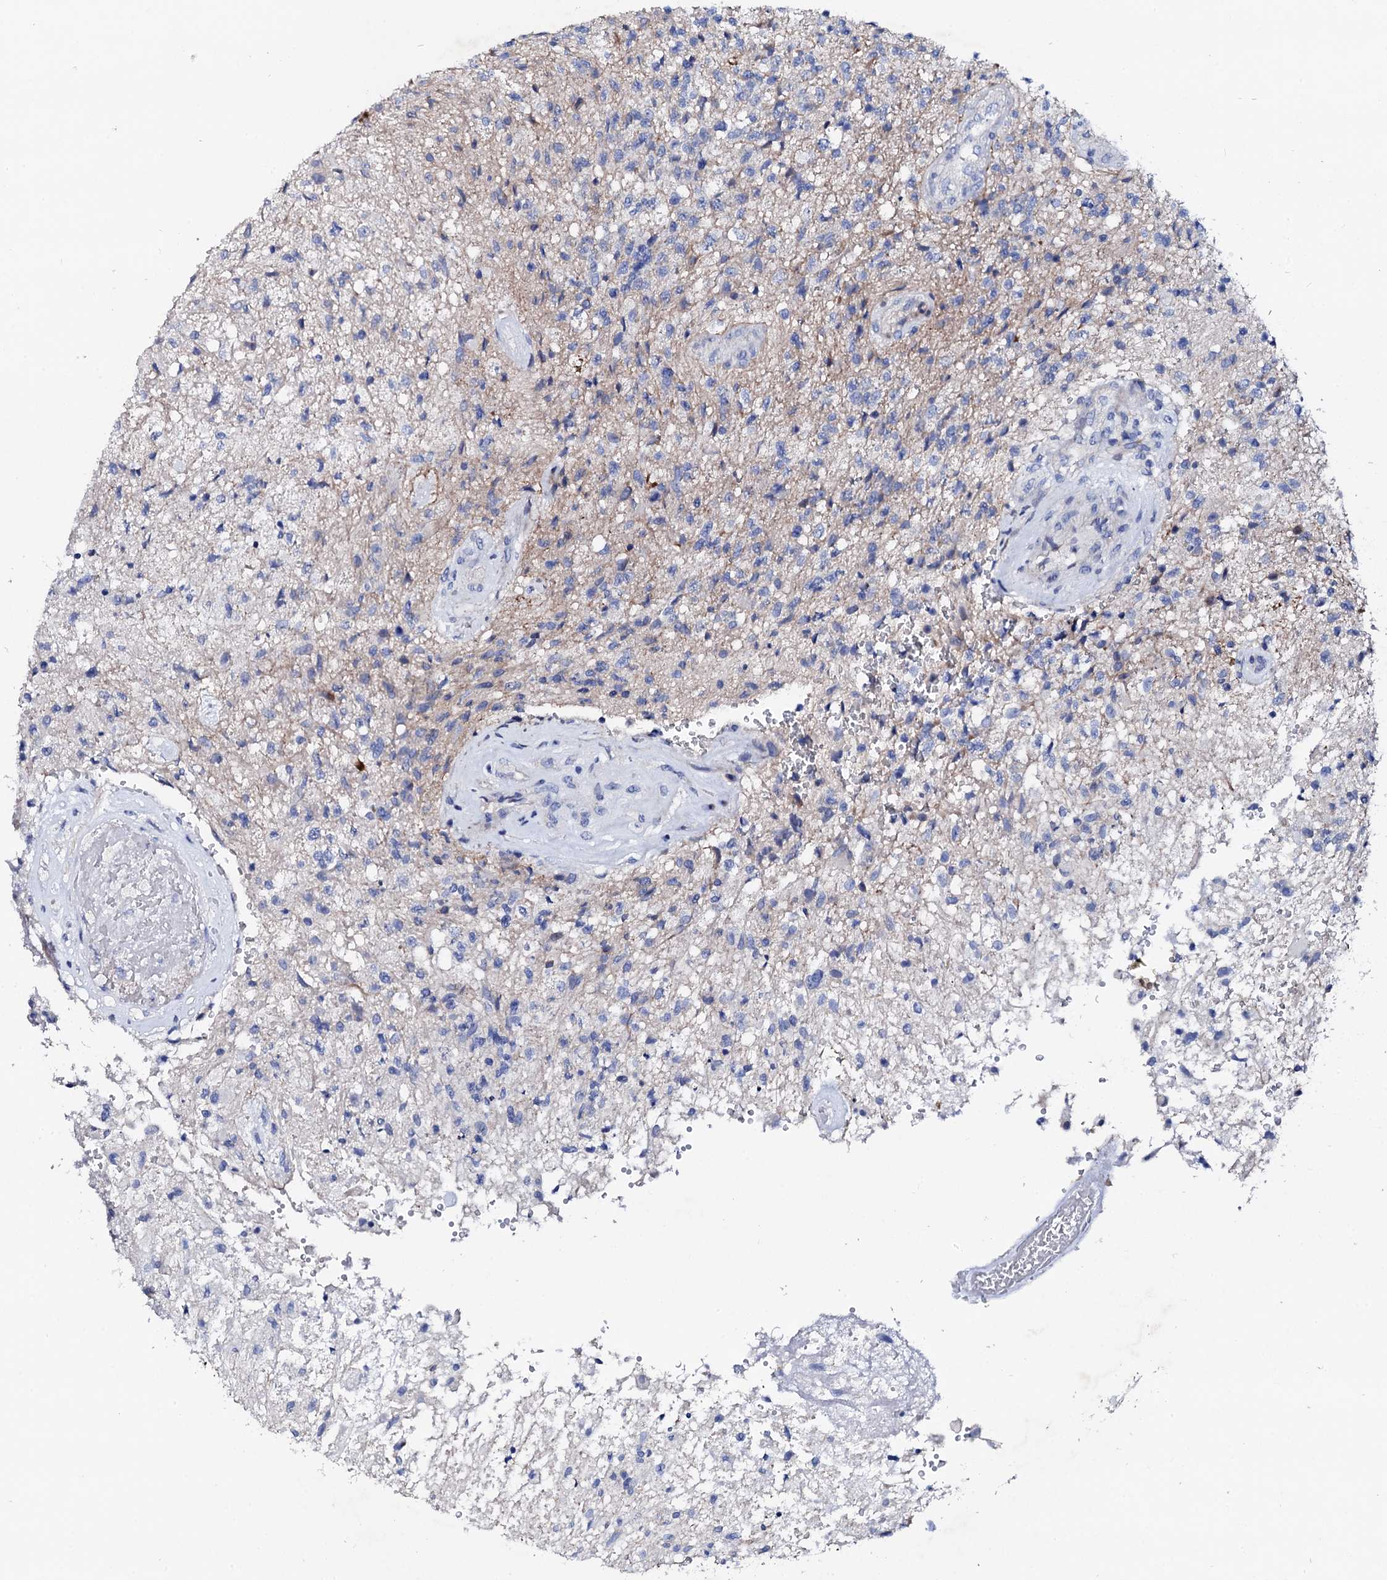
{"staining": {"intensity": "negative", "quantity": "none", "location": "none"}, "tissue": "glioma", "cell_type": "Tumor cells", "image_type": "cancer", "snomed": [{"axis": "morphology", "description": "Glioma, malignant, High grade"}, {"axis": "topography", "description": "Brain"}], "caption": "An image of malignant high-grade glioma stained for a protein shows no brown staining in tumor cells. Brightfield microscopy of immunohistochemistry stained with DAB (brown) and hematoxylin (blue), captured at high magnification.", "gene": "TRDN", "patient": {"sex": "male", "age": 56}}